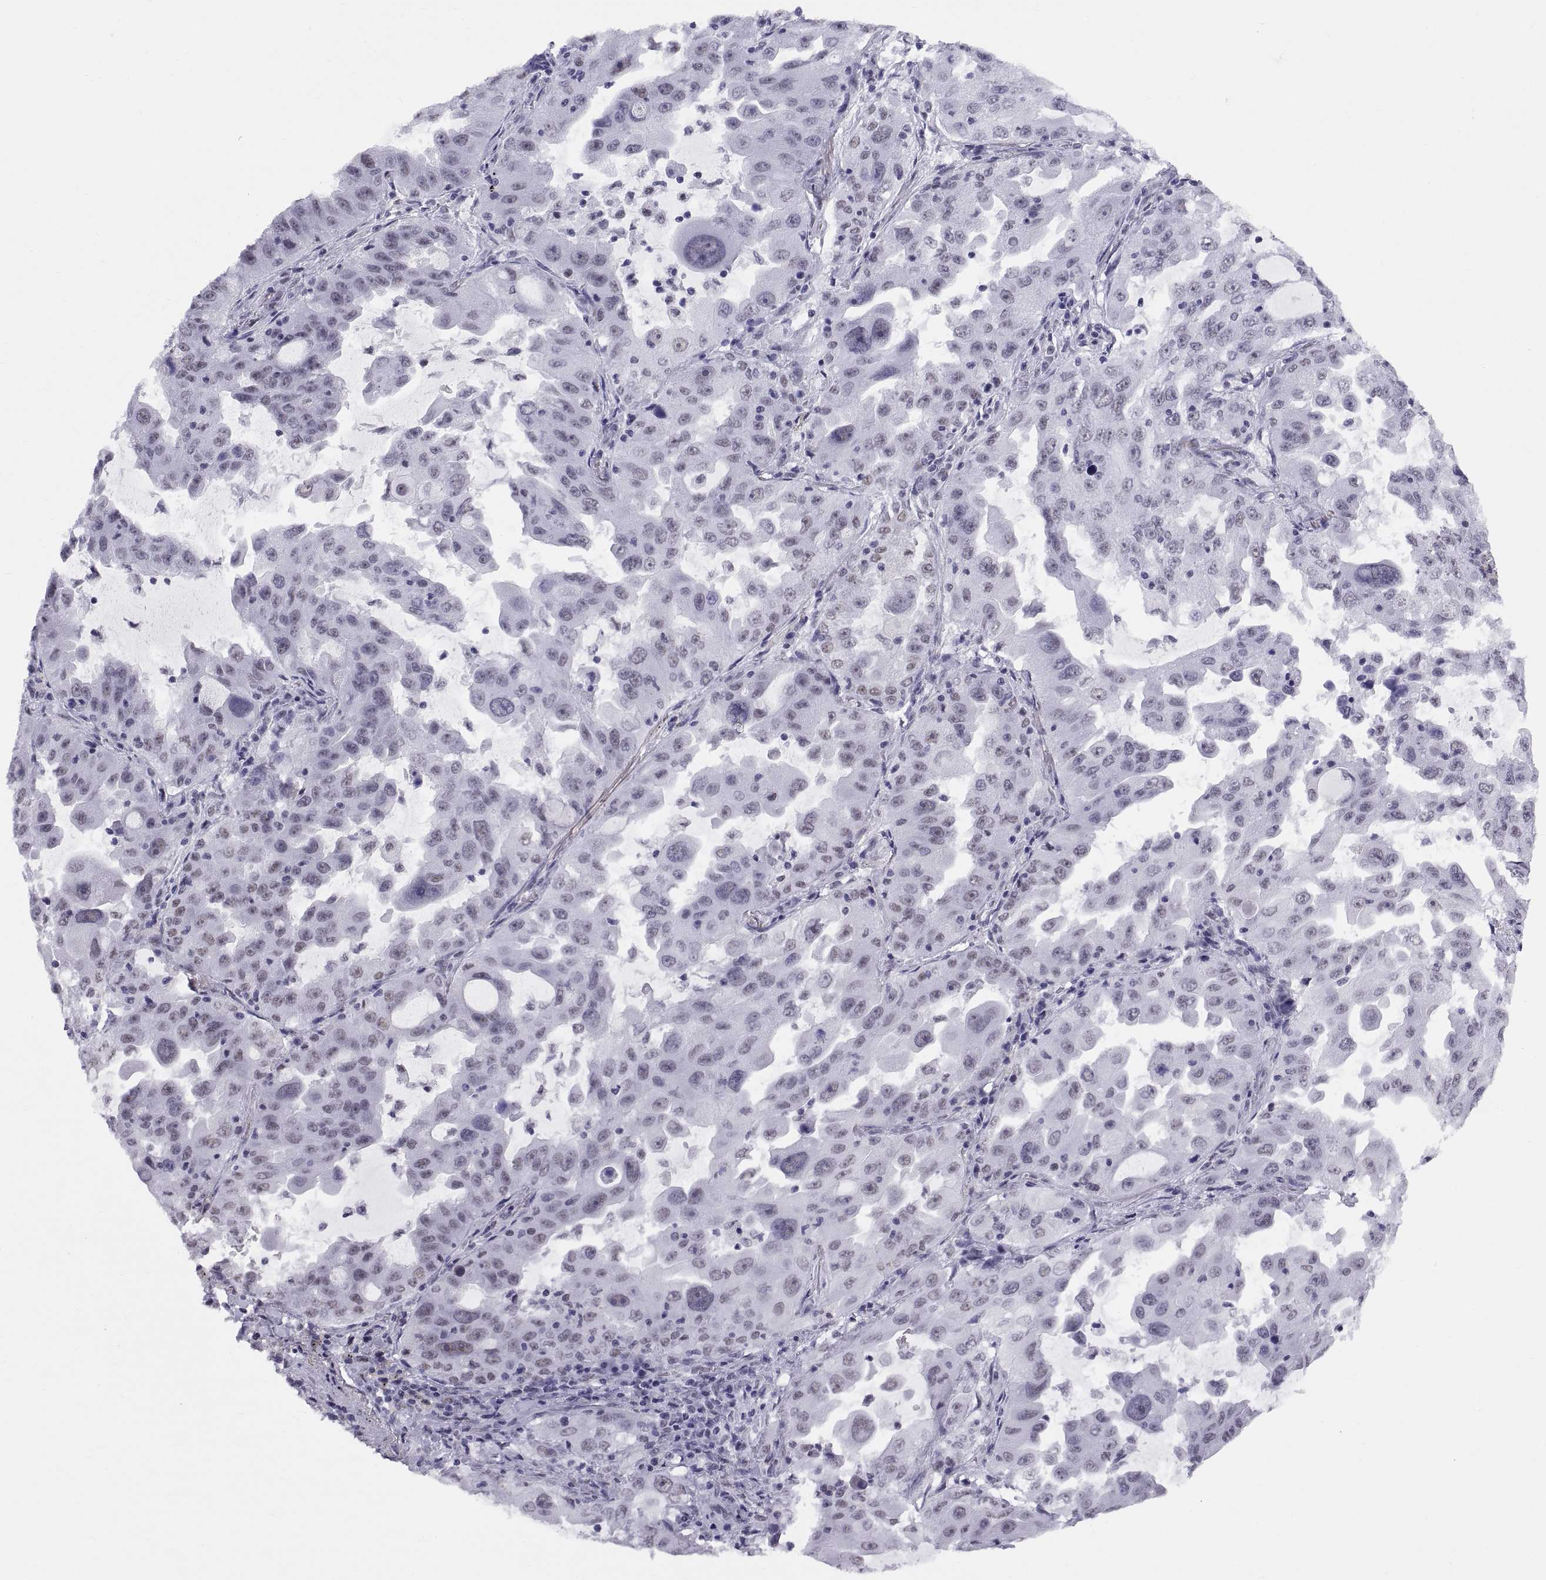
{"staining": {"intensity": "negative", "quantity": "none", "location": "none"}, "tissue": "lung cancer", "cell_type": "Tumor cells", "image_type": "cancer", "snomed": [{"axis": "morphology", "description": "Adenocarcinoma, NOS"}, {"axis": "topography", "description": "Lung"}], "caption": "Immunohistochemical staining of human lung cancer shows no significant positivity in tumor cells.", "gene": "NEUROD6", "patient": {"sex": "female", "age": 61}}